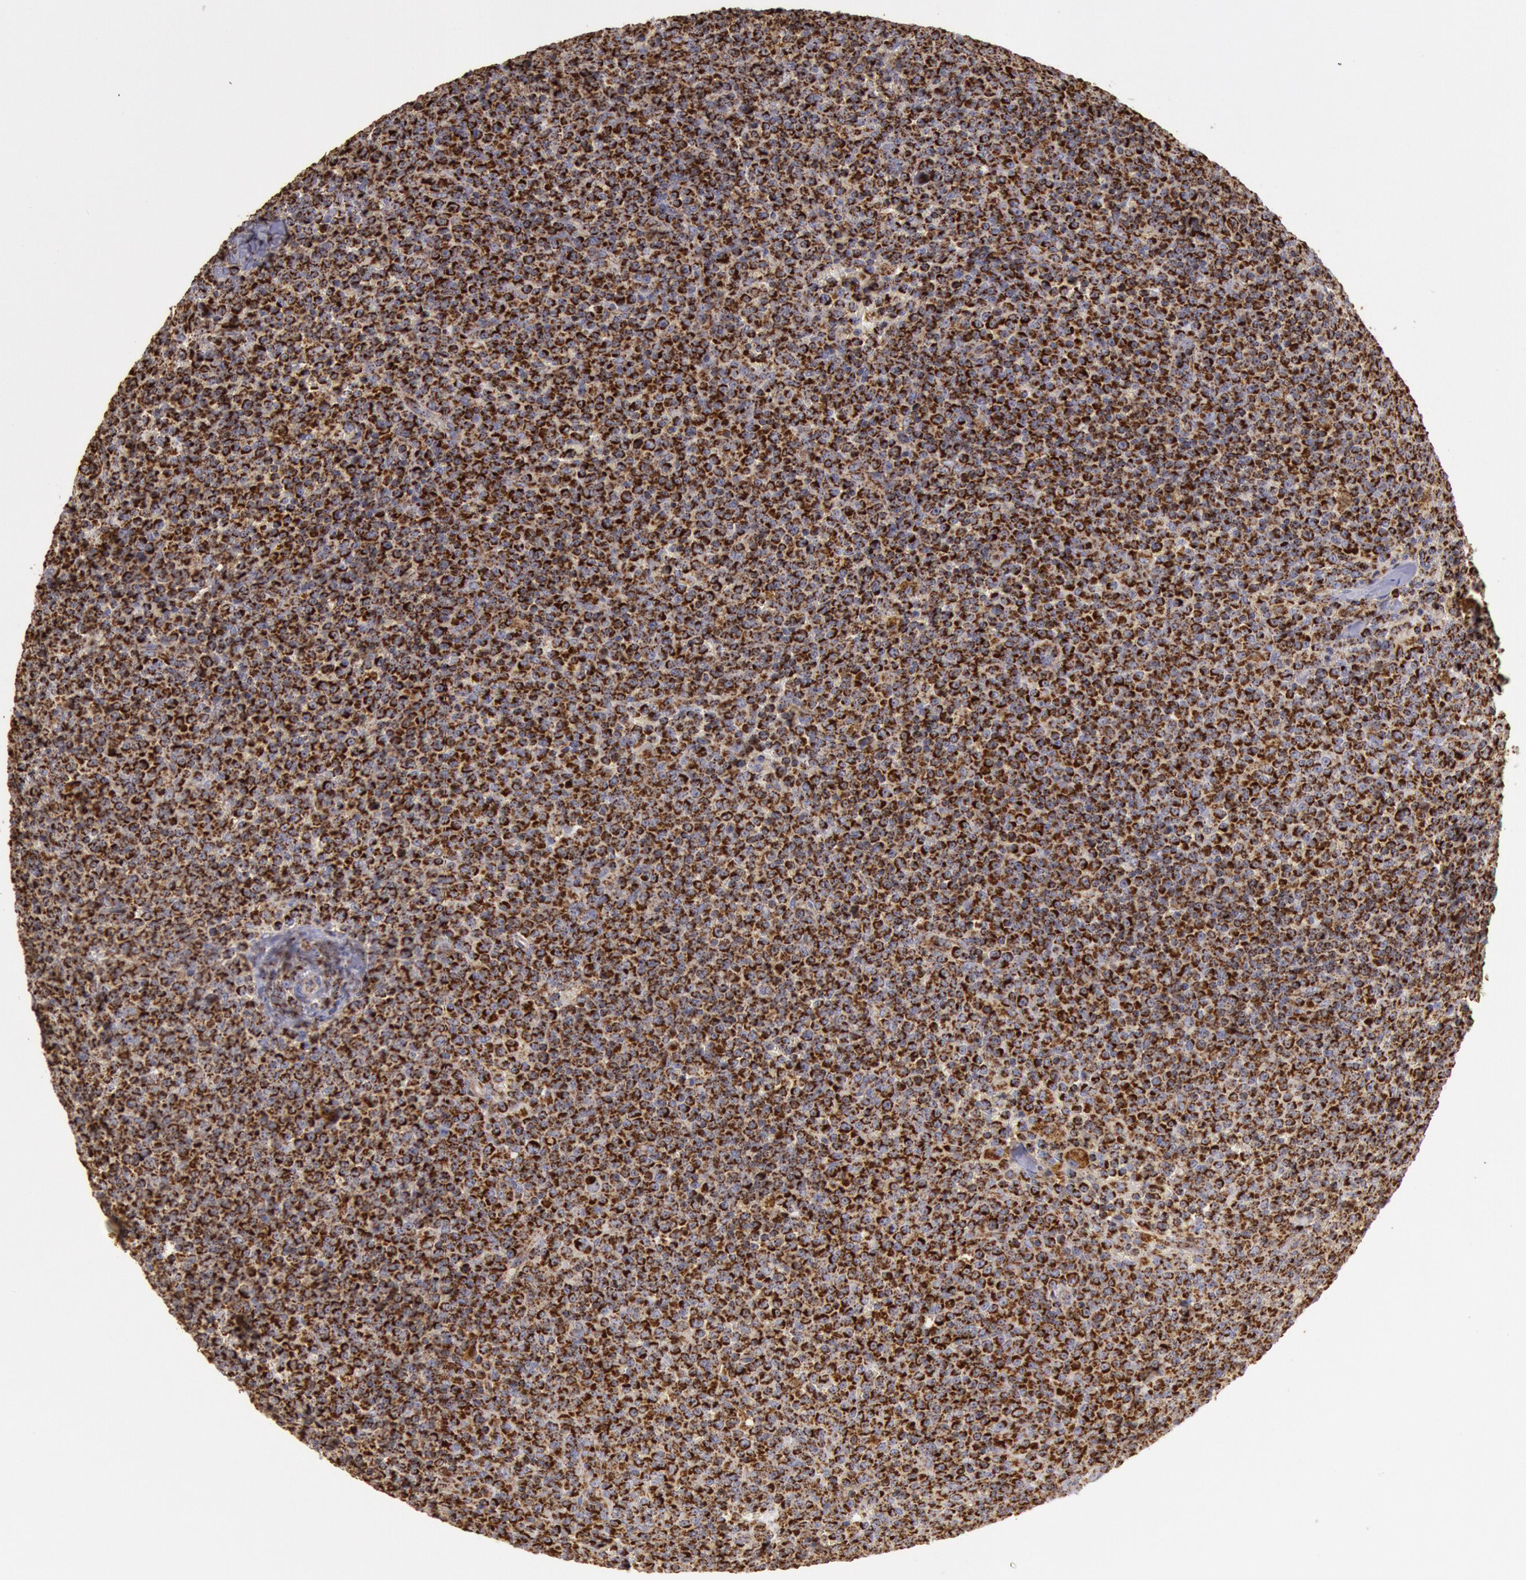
{"staining": {"intensity": "strong", "quantity": ">75%", "location": "cytoplasmic/membranous"}, "tissue": "lymphoma", "cell_type": "Tumor cells", "image_type": "cancer", "snomed": [{"axis": "morphology", "description": "Malignant lymphoma, non-Hodgkin's type, Low grade"}, {"axis": "topography", "description": "Lymph node"}], "caption": "Protein staining of lymphoma tissue shows strong cytoplasmic/membranous staining in approximately >75% of tumor cells.", "gene": "CYC1", "patient": {"sex": "male", "age": 50}}